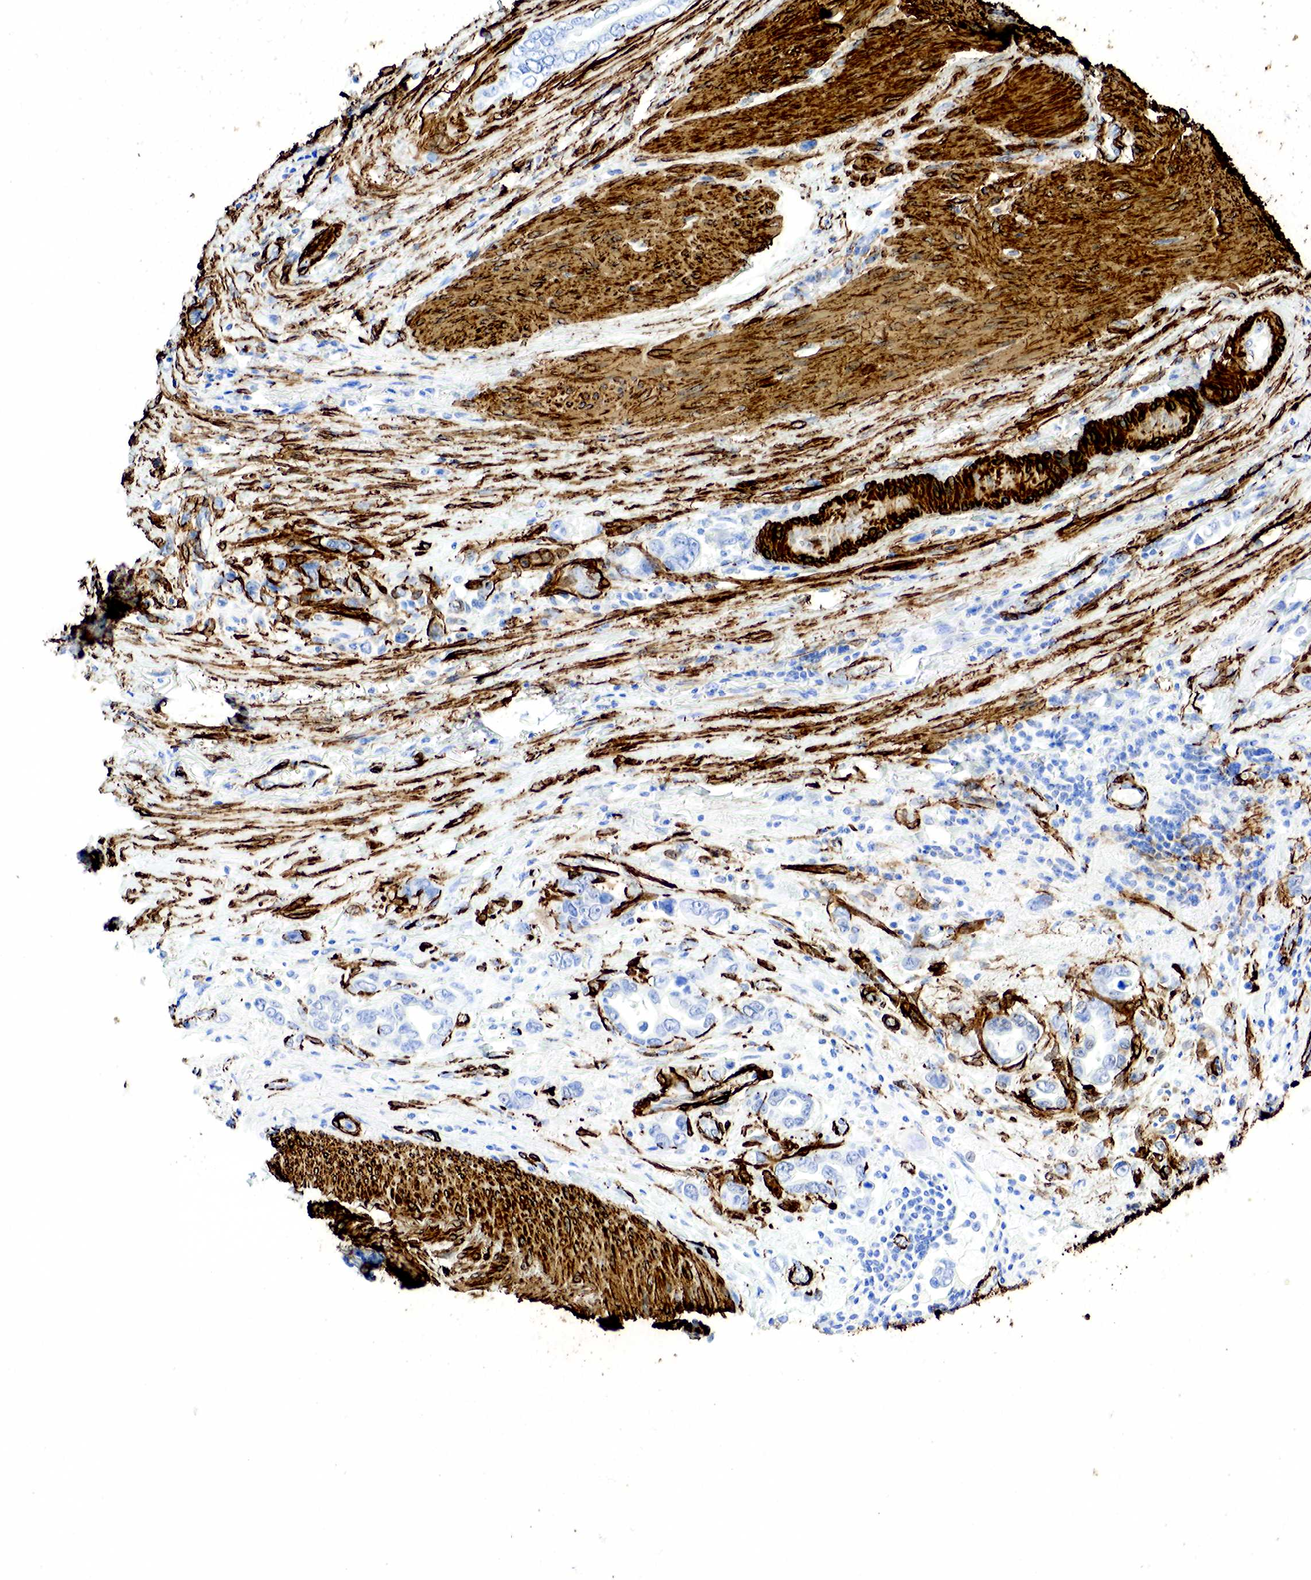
{"staining": {"intensity": "negative", "quantity": "none", "location": "none"}, "tissue": "stomach cancer", "cell_type": "Tumor cells", "image_type": "cancer", "snomed": [{"axis": "morphology", "description": "Adenocarcinoma, NOS"}, {"axis": "topography", "description": "Stomach"}], "caption": "Micrograph shows no significant protein positivity in tumor cells of stomach cancer. (DAB (3,3'-diaminobenzidine) IHC visualized using brightfield microscopy, high magnification).", "gene": "ACTA2", "patient": {"sex": "male", "age": 78}}